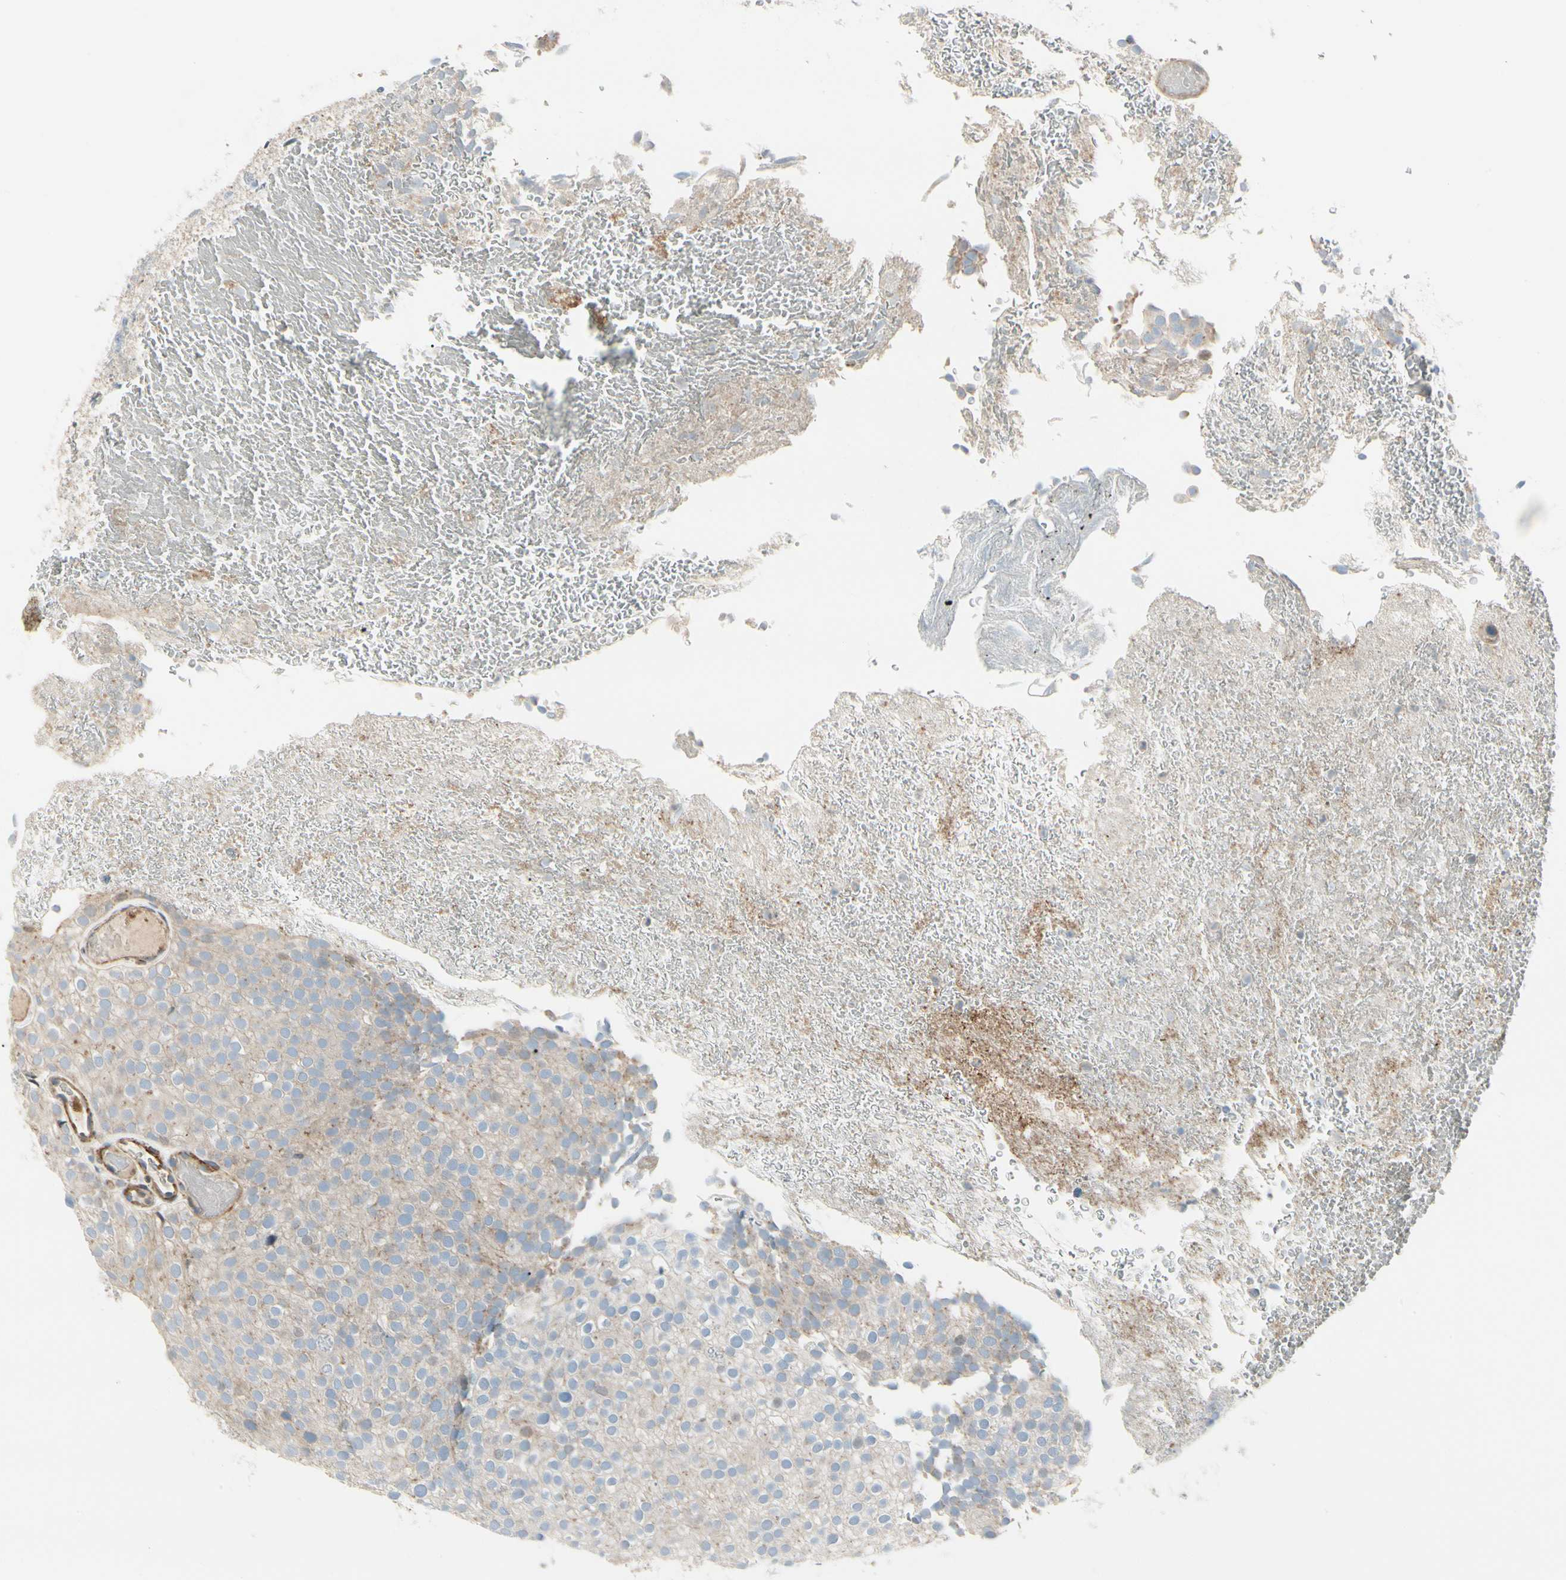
{"staining": {"intensity": "weak", "quantity": ">75%", "location": "cytoplasmic/membranous"}, "tissue": "urothelial cancer", "cell_type": "Tumor cells", "image_type": "cancer", "snomed": [{"axis": "morphology", "description": "Urothelial carcinoma, Low grade"}, {"axis": "topography", "description": "Urinary bladder"}], "caption": "Human low-grade urothelial carcinoma stained with a brown dye shows weak cytoplasmic/membranous positive staining in approximately >75% of tumor cells.", "gene": "ABCA3", "patient": {"sex": "male", "age": 78}}